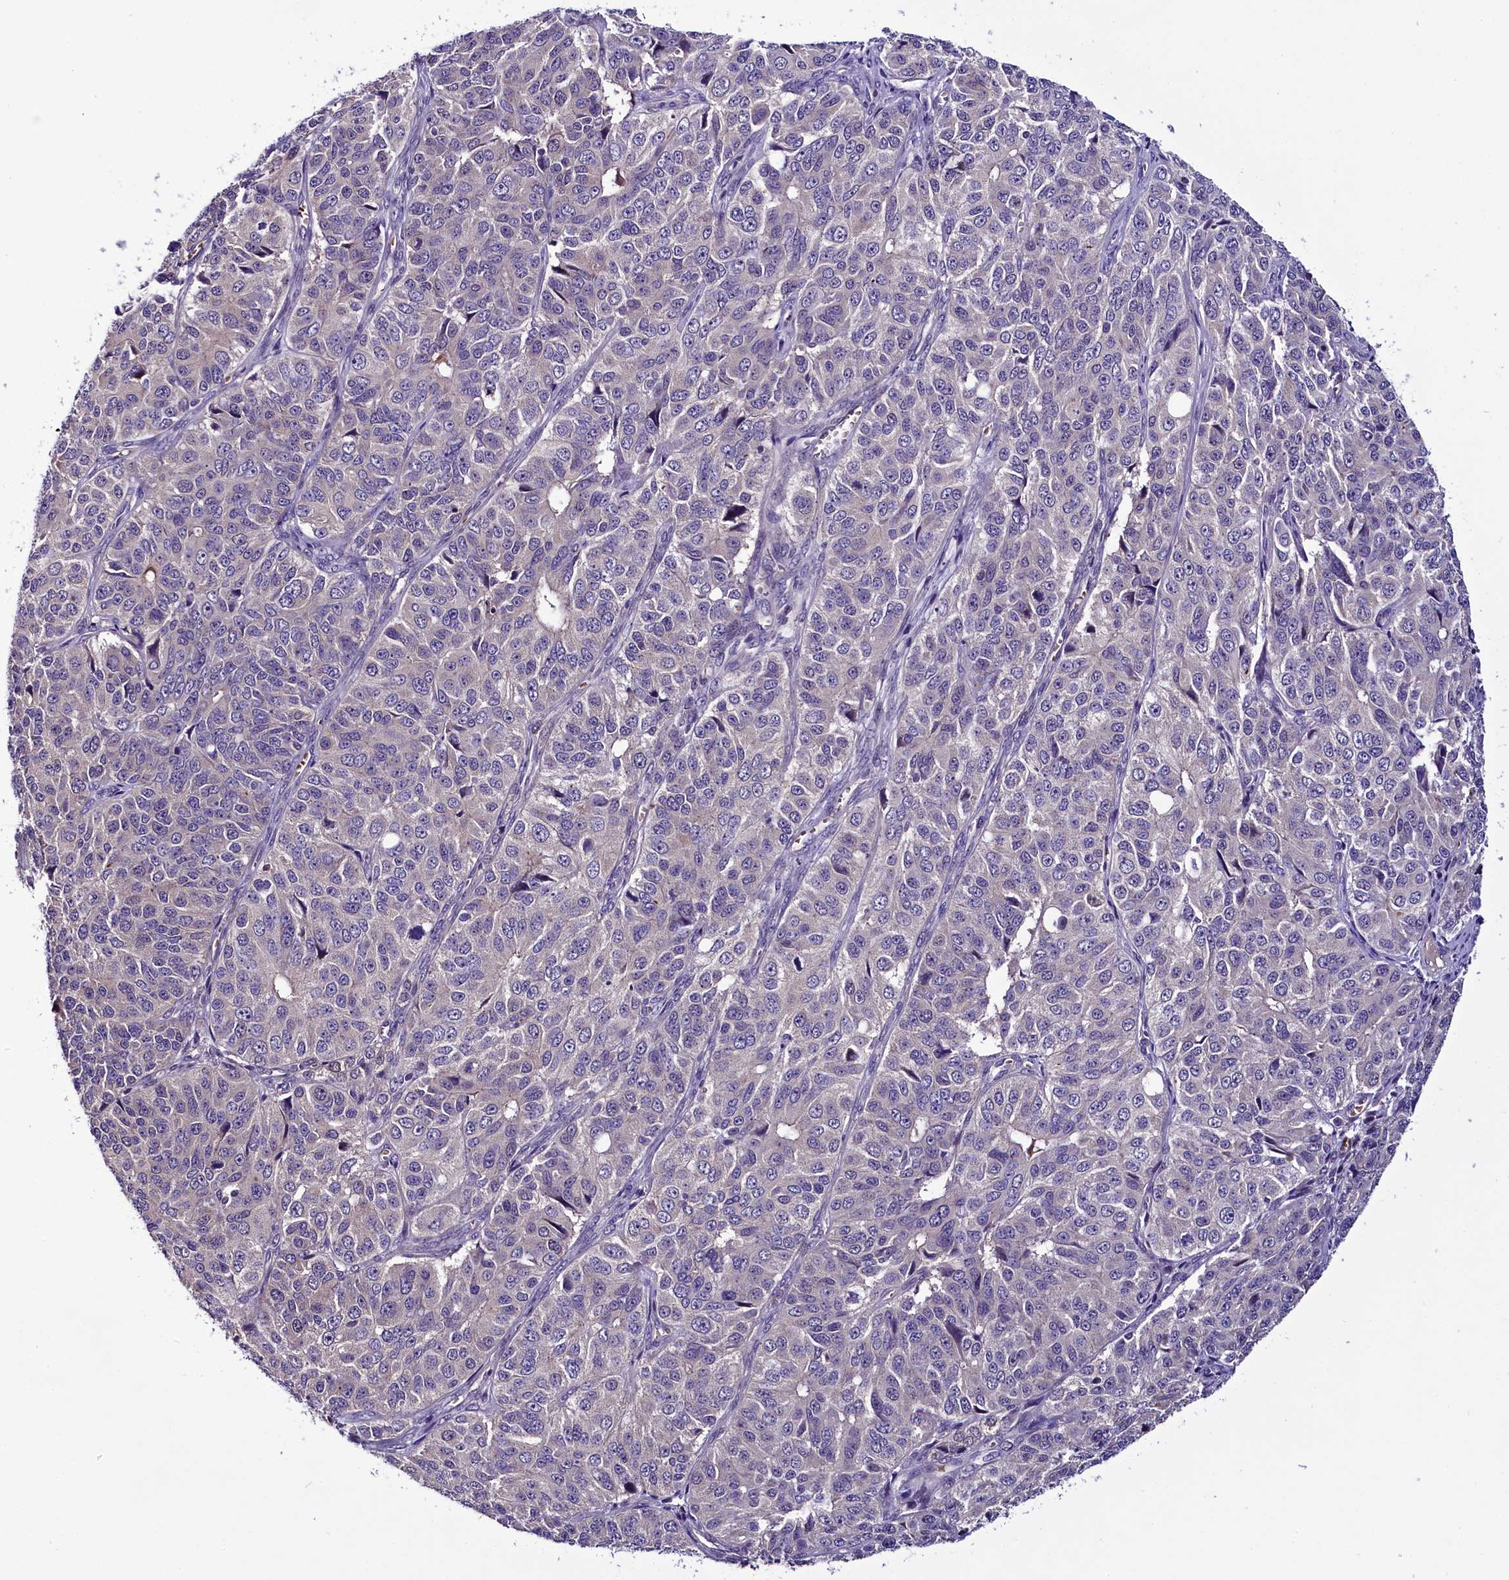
{"staining": {"intensity": "negative", "quantity": "none", "location": "none"}, "tissue": "ovarian cancer", "cell_type": "Tumor cells", "image_type": "cancer", "snomed": [{"axis": "morphology", "description": "Carcinoma, endometroid"}, {"axis": "topography", "description": "Ovary"}], "caption": "Tumor cells show no significant protein expression in ovarian cancer (endometroid carcinoma).", "gene": "C9orf40", "patient": {"sex": "female", "age": 51}}